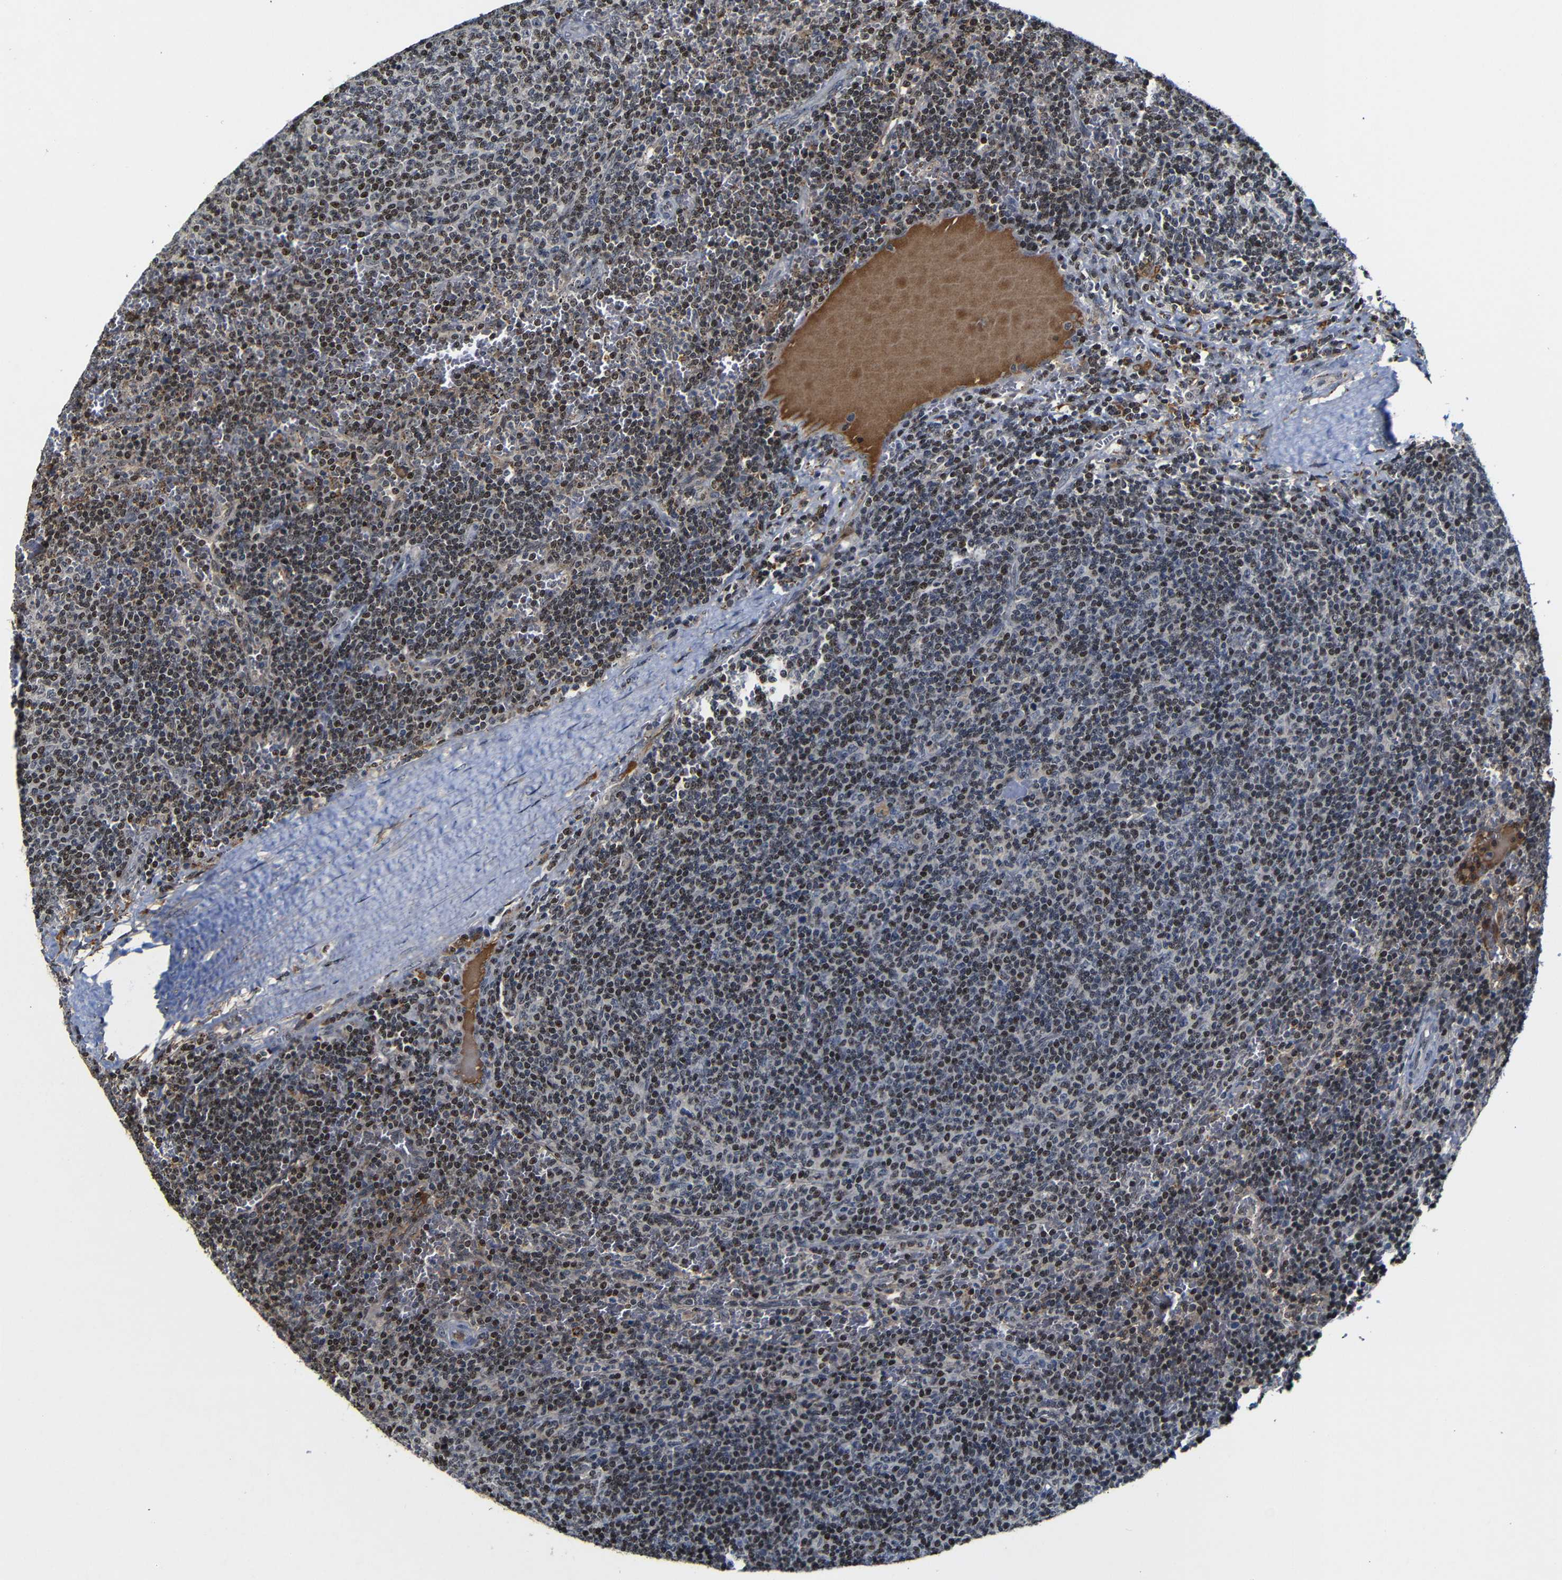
{"staining": {"intensity": "moderate", "quantity": "25%-75%", "location": "nuclear"}, "tissue": "lymphoma", "cell_type": "Tumor cells", "image_type": "cancer", "snomed": [{"axis": "morphology", "description": "Malignant lymphoma, non-Hodgkin's type, Low grade"}, {"axis": "topography", "description": "Spleen"}], "caption": "A brown stain highlights moderate nuclear staining of a protein in lymphoma tumor cells.", "gene": "MYC", "patient": {"sex": "female", "age": 50}}